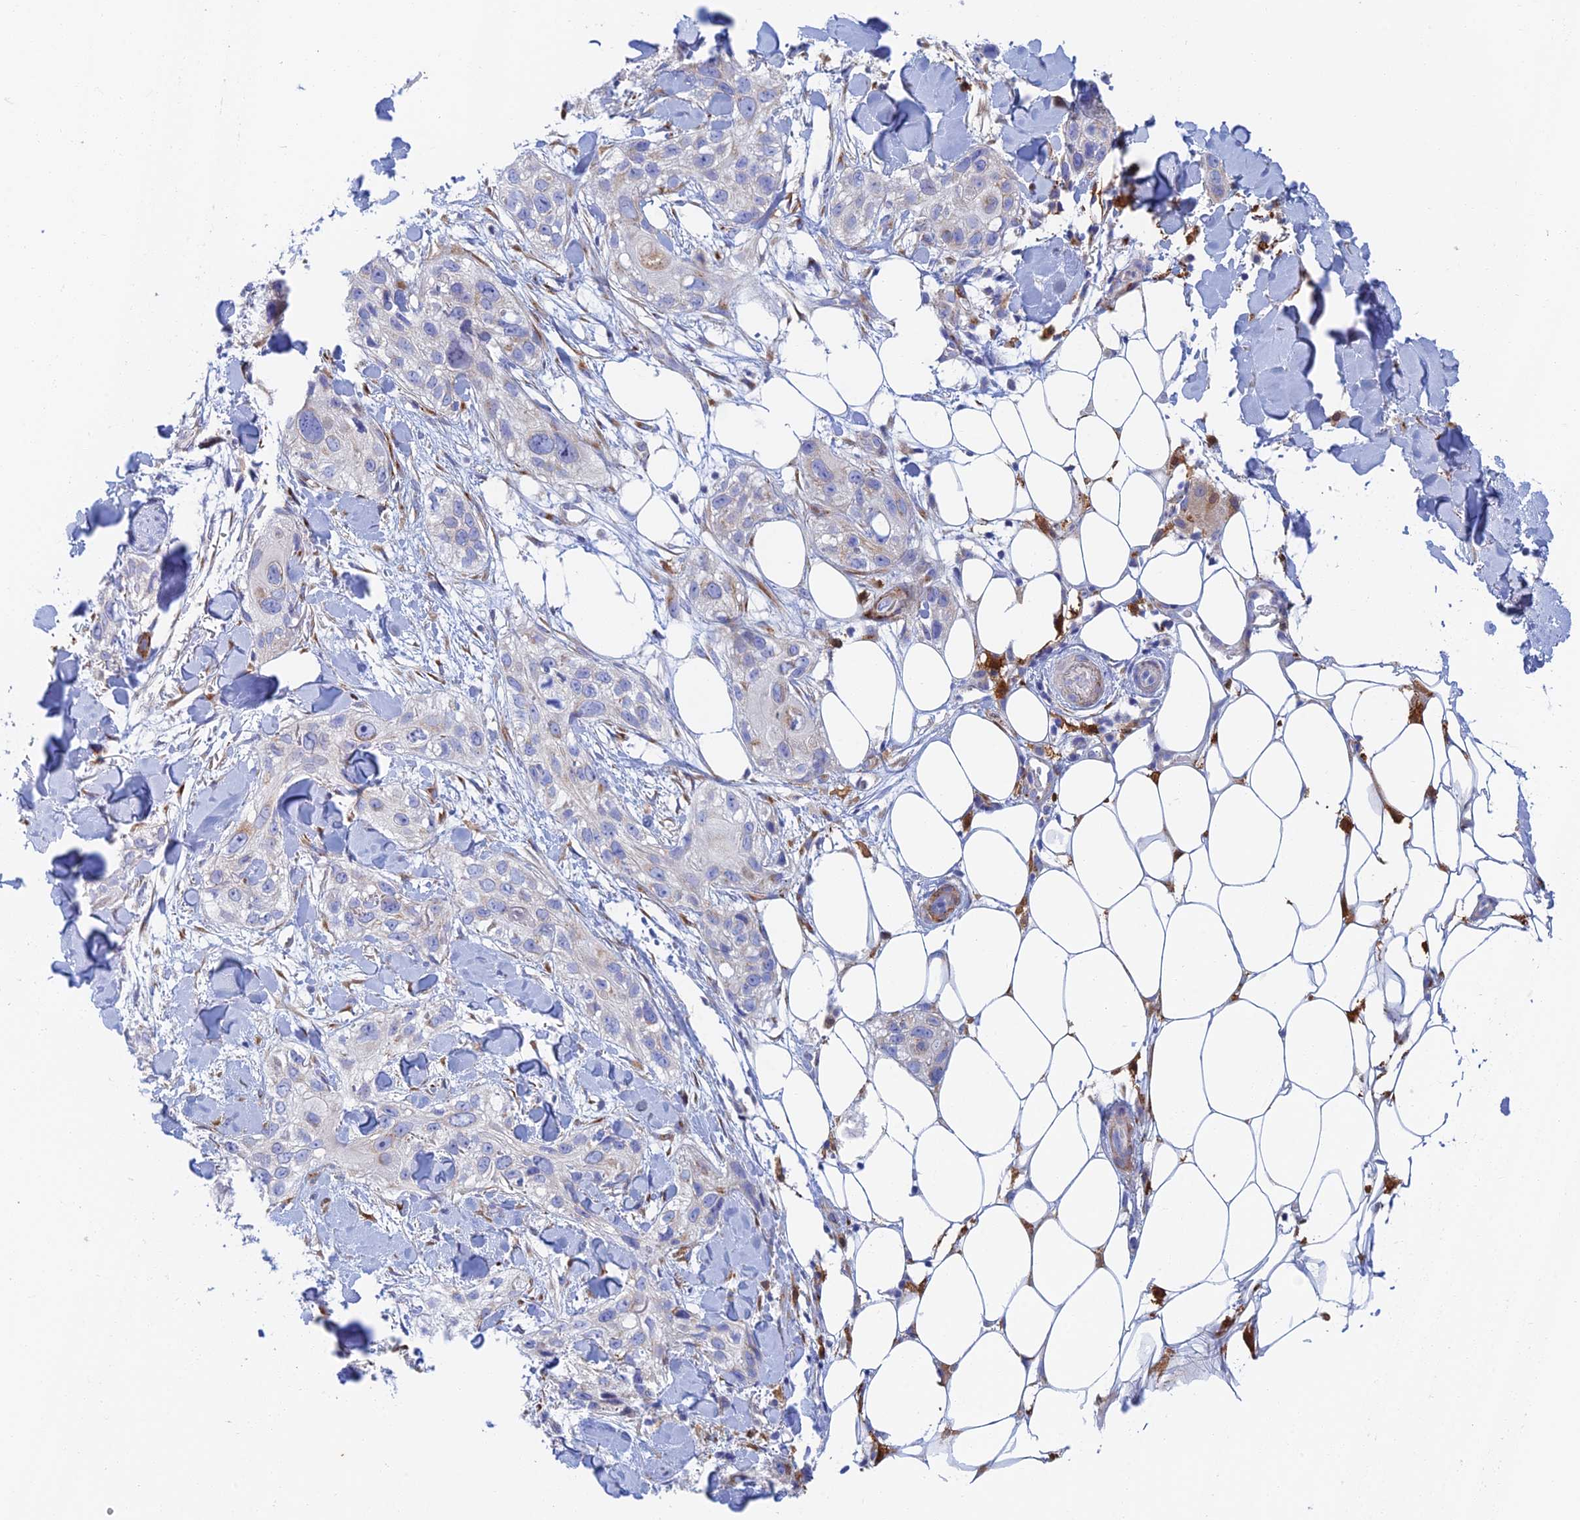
{"staining": {"intensity": "negative", "quantity": "none", "location": "none"}, "tissue": "skin cancer", "cell_type": "Tumor cells", "image_type": "cancer", "snomed": [{"axis": "morphology", "description": "Normal tissue, NOS"}, {"axis": "morphology", "description": "Squamous cell carcinoma, NOS"}, {"axis": "topography", "description": "Skin"}], "caption": "Histopathology image shows no protein staining in tumor cells of skin squamous cell carcinoma tissue.", "gene": "SLC24A3", "patient": {"sex": "male", "age": 72}}